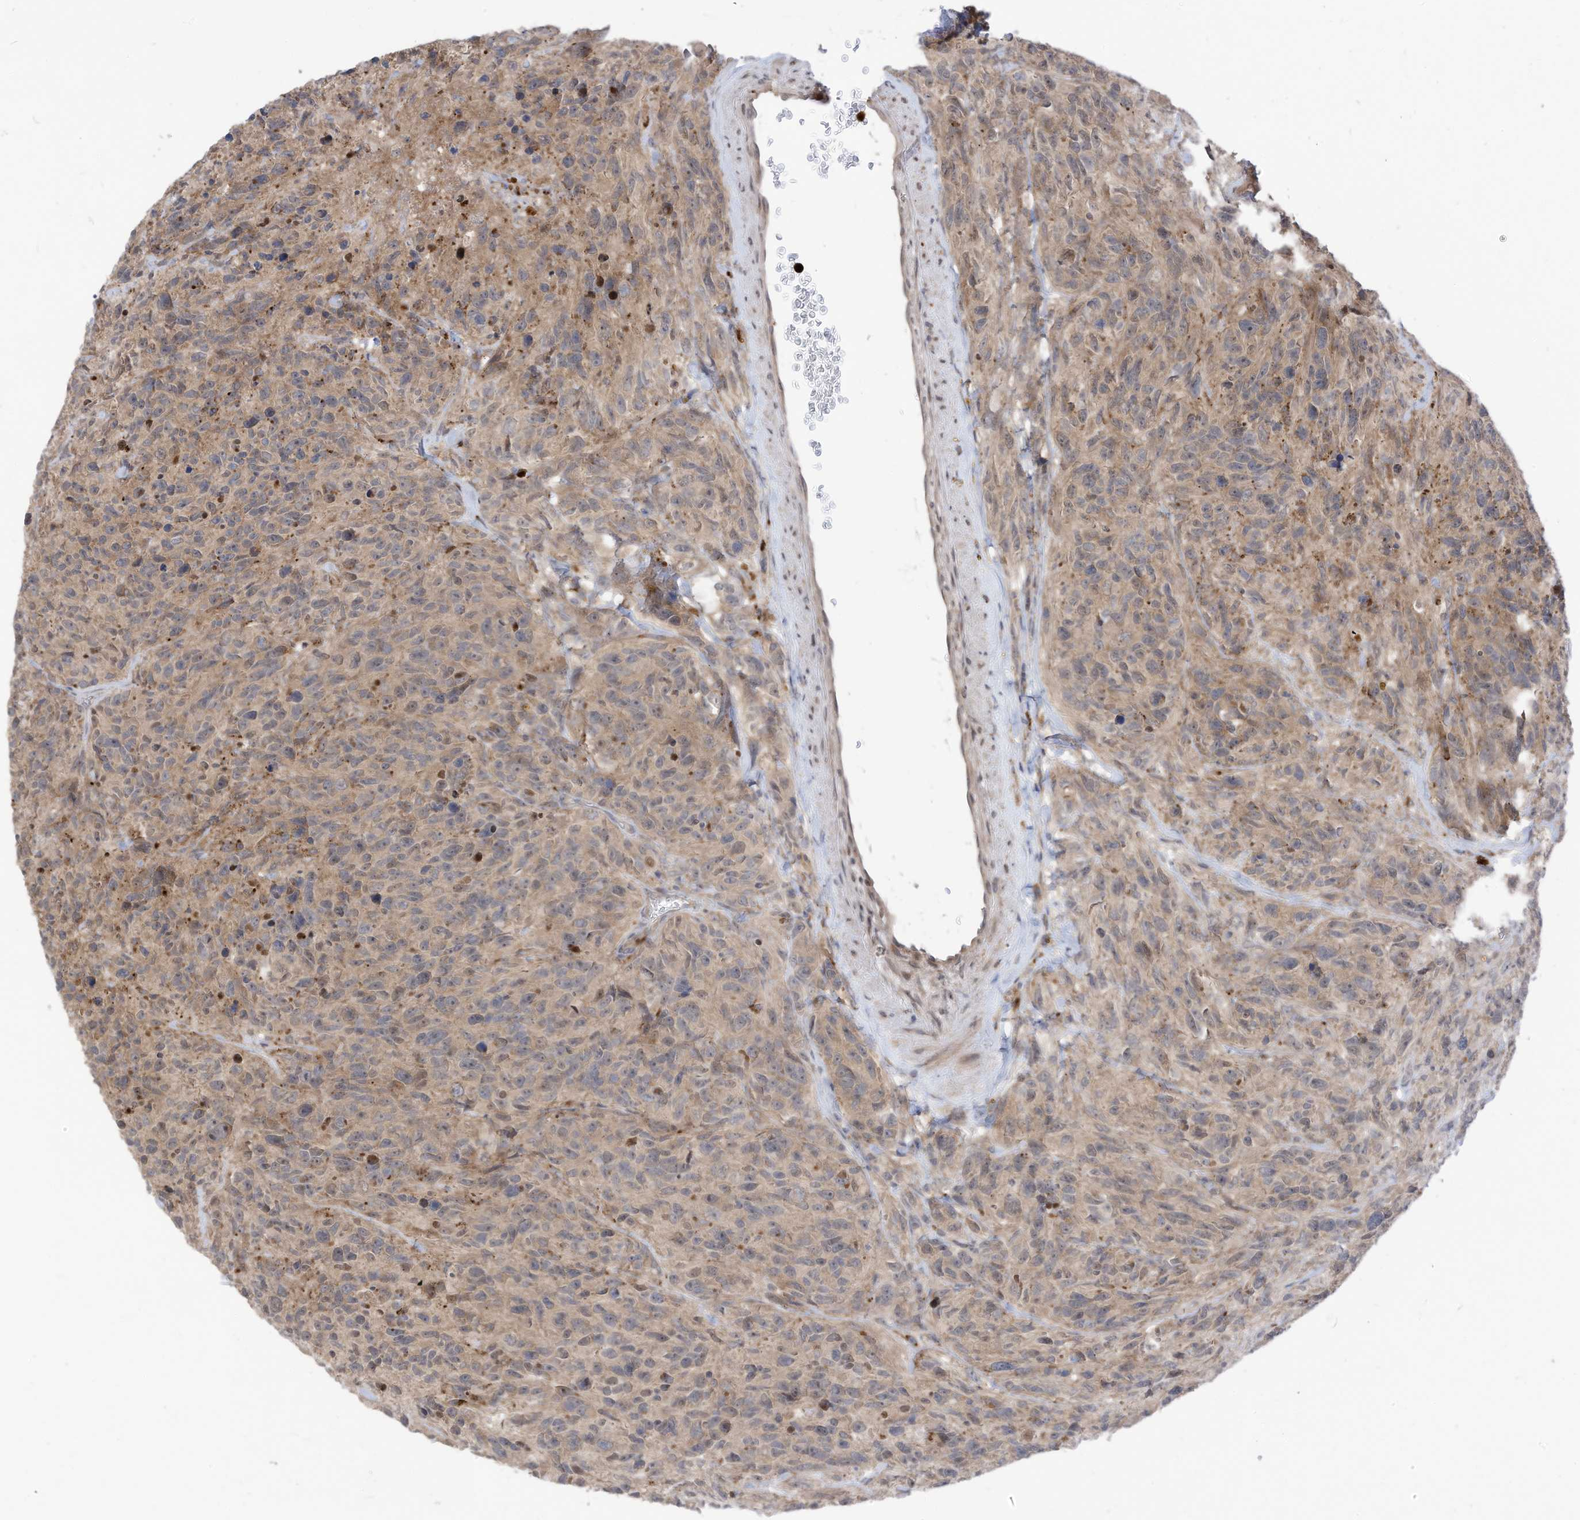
{"staining": {"intensity": "weak", "quantity": "<25%", "location": "cytoplasmic/membranous"}, "tissue": "glioma", "cell_type": "Tumor cells", "image_type": "cancer", "snomed": [{"axis": "morphology", "description": "Glioma, malignant, High grade"}, {"axis": "topography", "description": "Brain"}], "caption": "Immunohistochemistry of glioma reveals no staining in tumor cells.", "gene": "CNKSR1", "patient": {"sex": "male", "age": 69}}